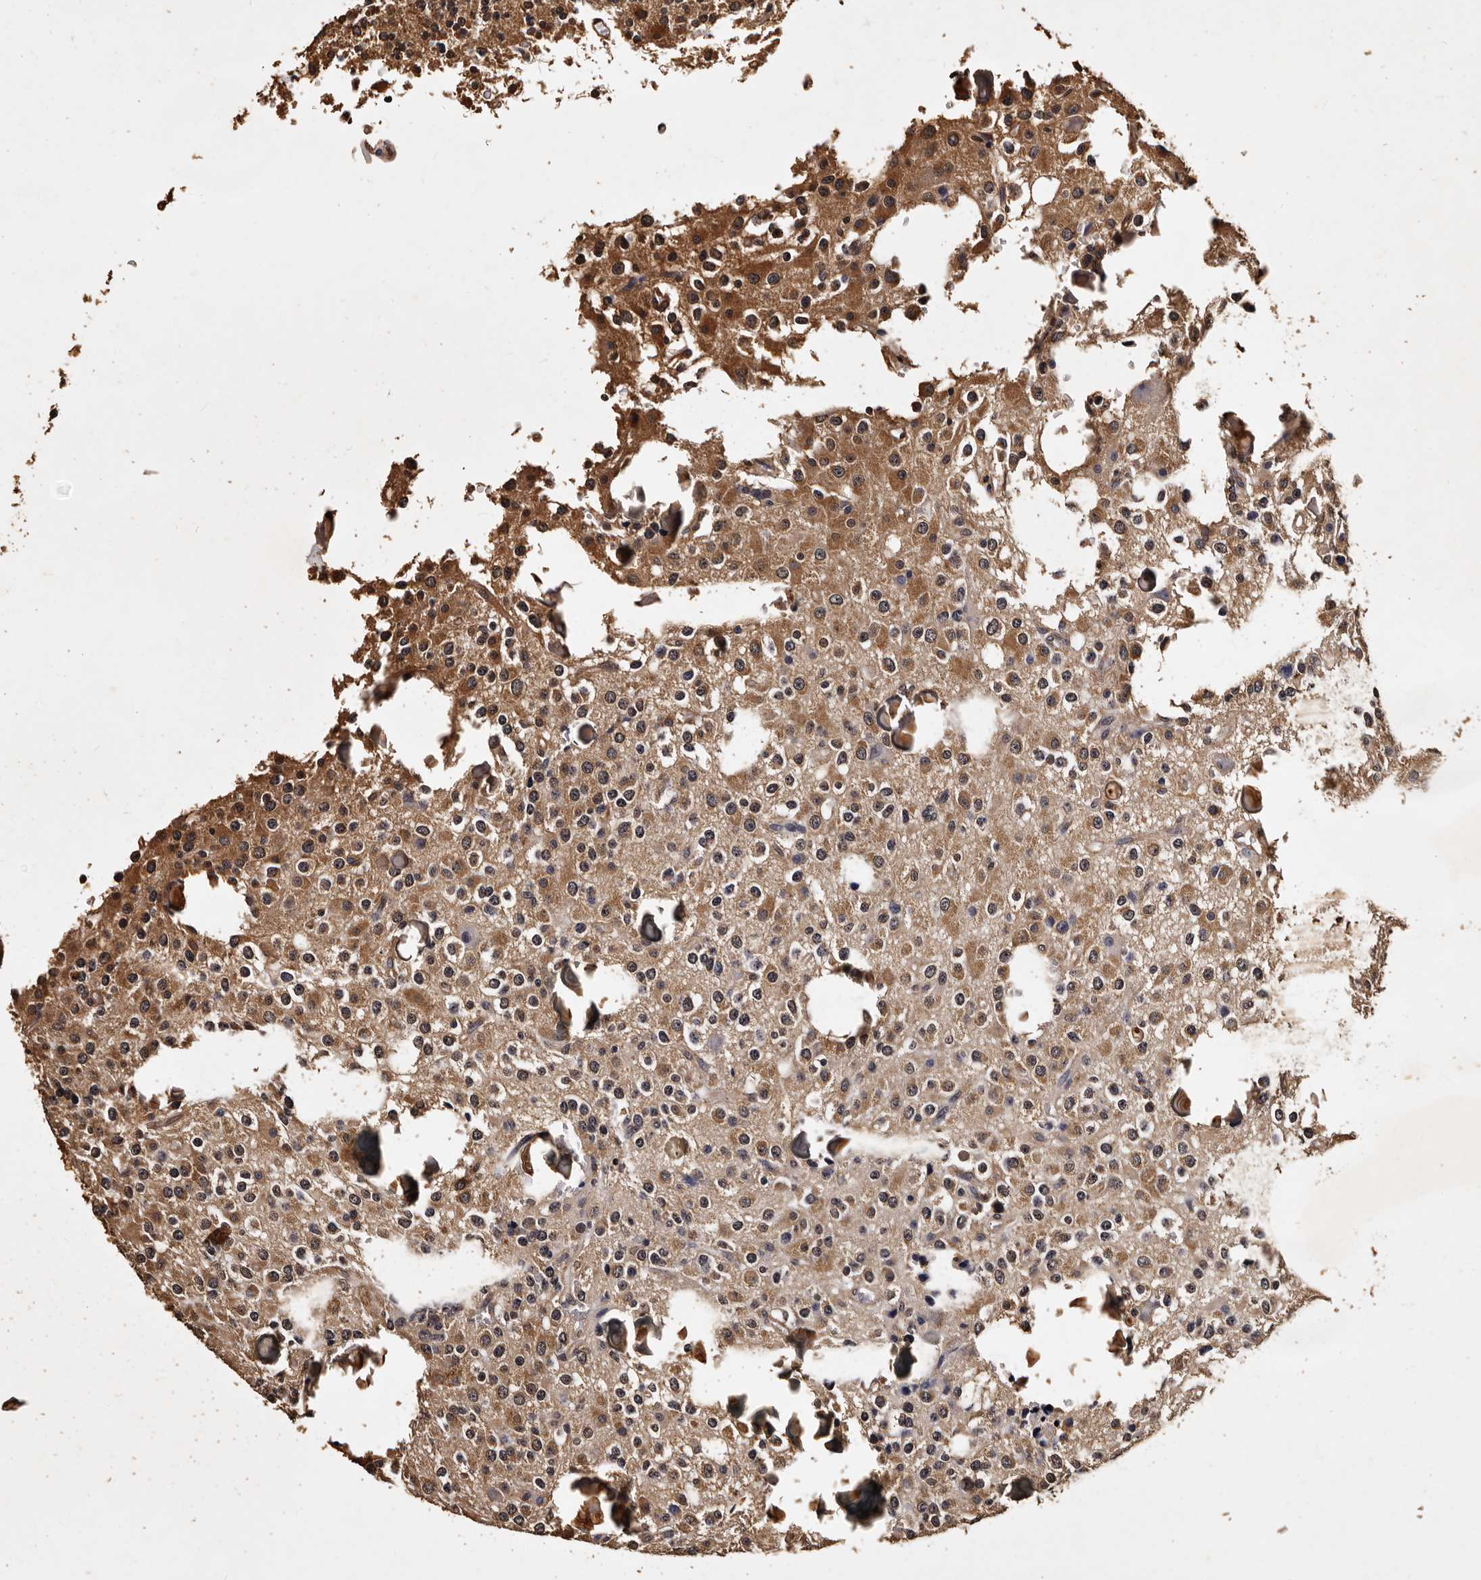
{"staining": {"intensity": "moderate", "quantity": "25%-75%", "location": "cytoplasmic/membranous"}, "tissue": "glioma", "cell_type": "Tumor cells", "image_type": "cancer", "snomed": [{"axis": "morphology", "description": "Glioma, malignant, High grade"}, {"axis": "topography", "description": "Brain"}], "caption": "IHC of human high-grade glioma (malignant) exhibits medium levels of moderate cytoplasmic/membranous expression in approximately 25%-75% of tumor cells. (IHC, brightfield microscopy, high magnification).", "gene": "PARS2", "patient": {"sex": "female", "age": 62}}